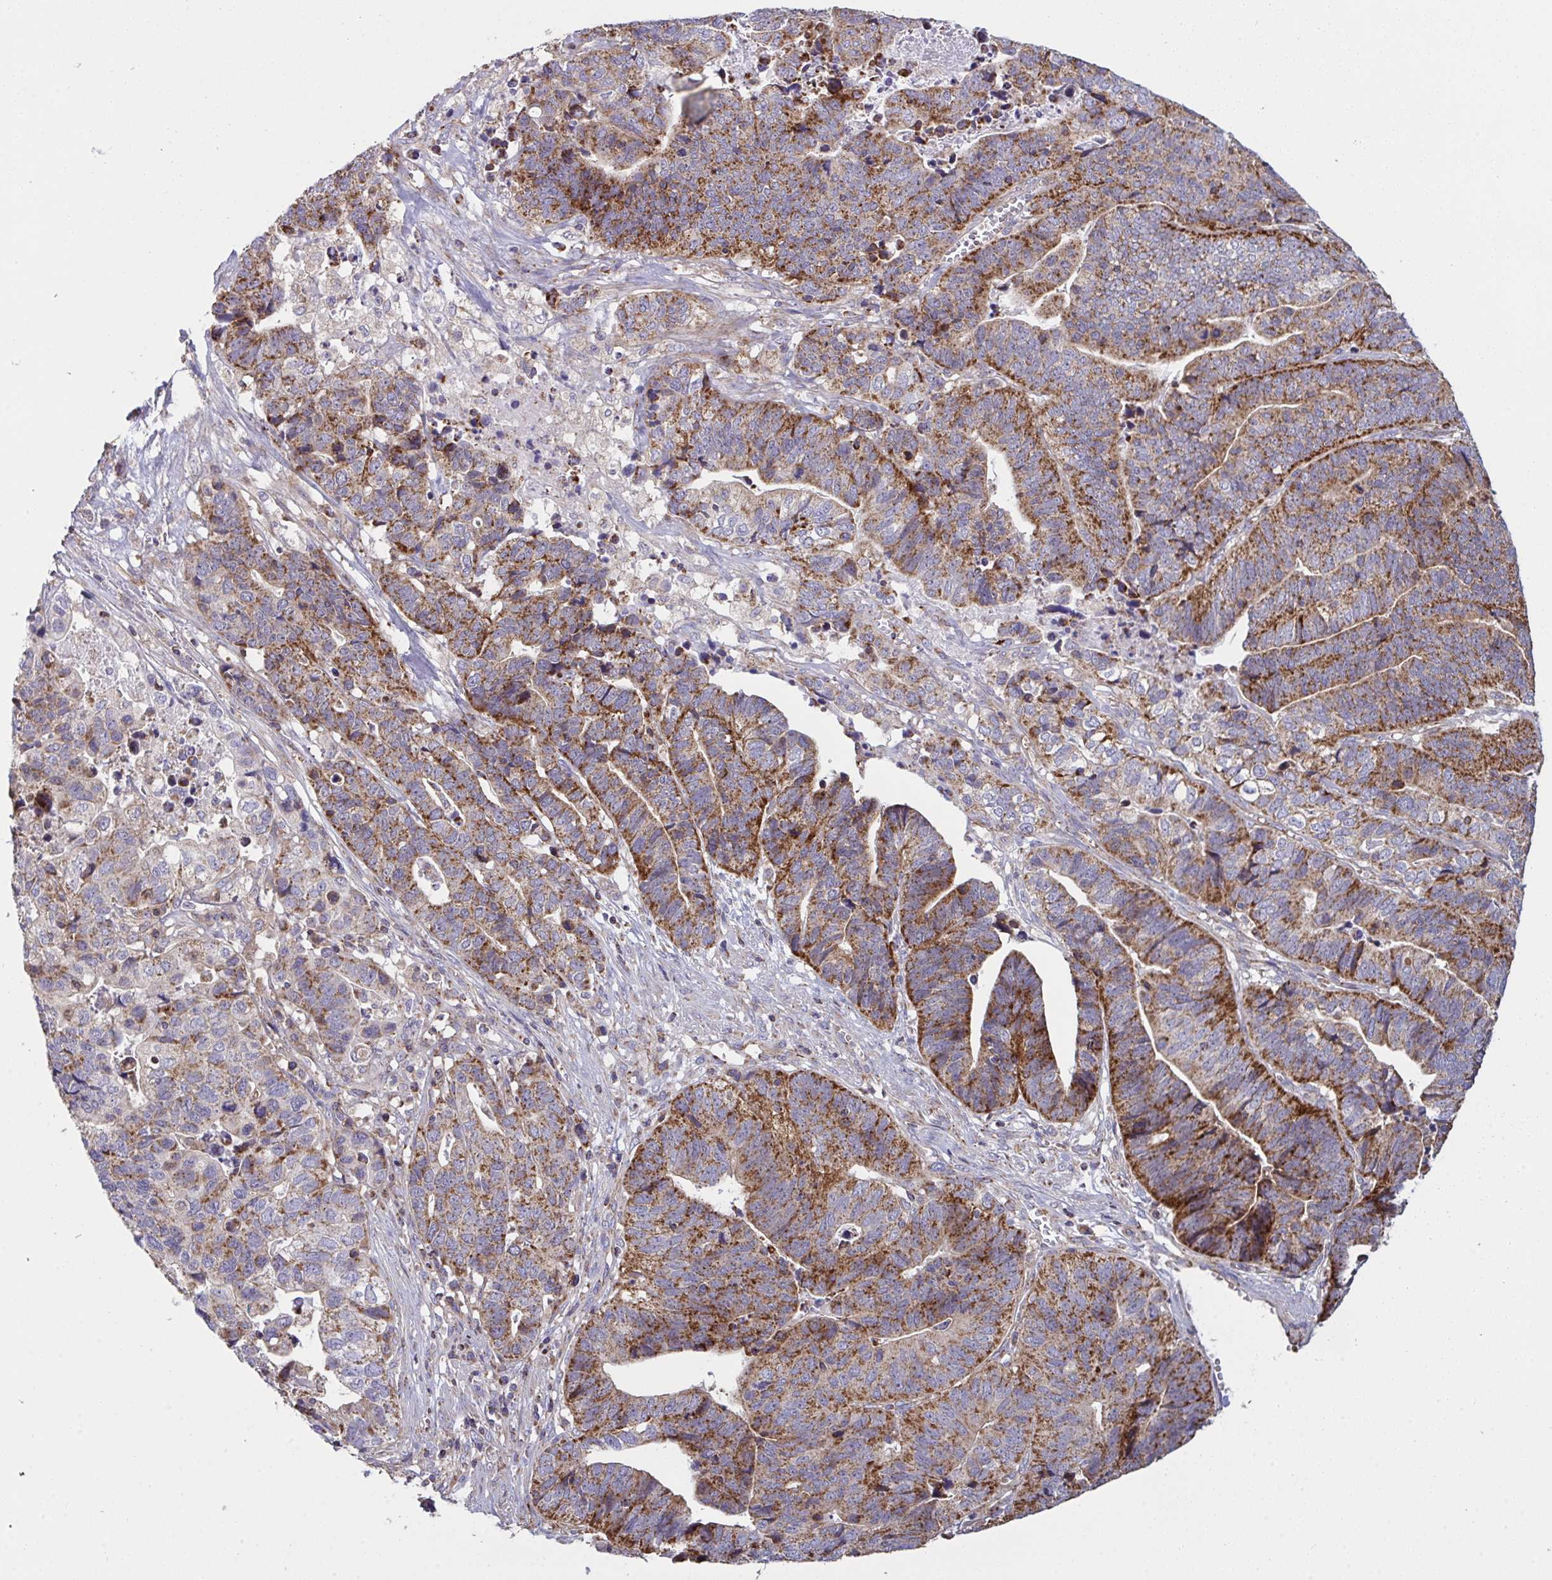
{"staining": {"intensity": "strong", "quantity": "25%-75%", "location": "cytoplasmic/membranous"}, "tissue": "stomach cancer", "cell_type": "Tumor cells", "image_type": "cancer", "snomed": [{"axis": "morphology", "description": "Adenocarcinoma, NOS"}, {"axis": "topography", "description": "Stomach, upper"}], "caption": "Approximately 25%-75% of tumor cells in human adenocarcinoma (stomach) show strong cytoplasmic/membranous protein expression as visualized by brown immunohistochemical staining.", "gene": "MICOS10", "patient": {"sex": "female", "age": 67}}